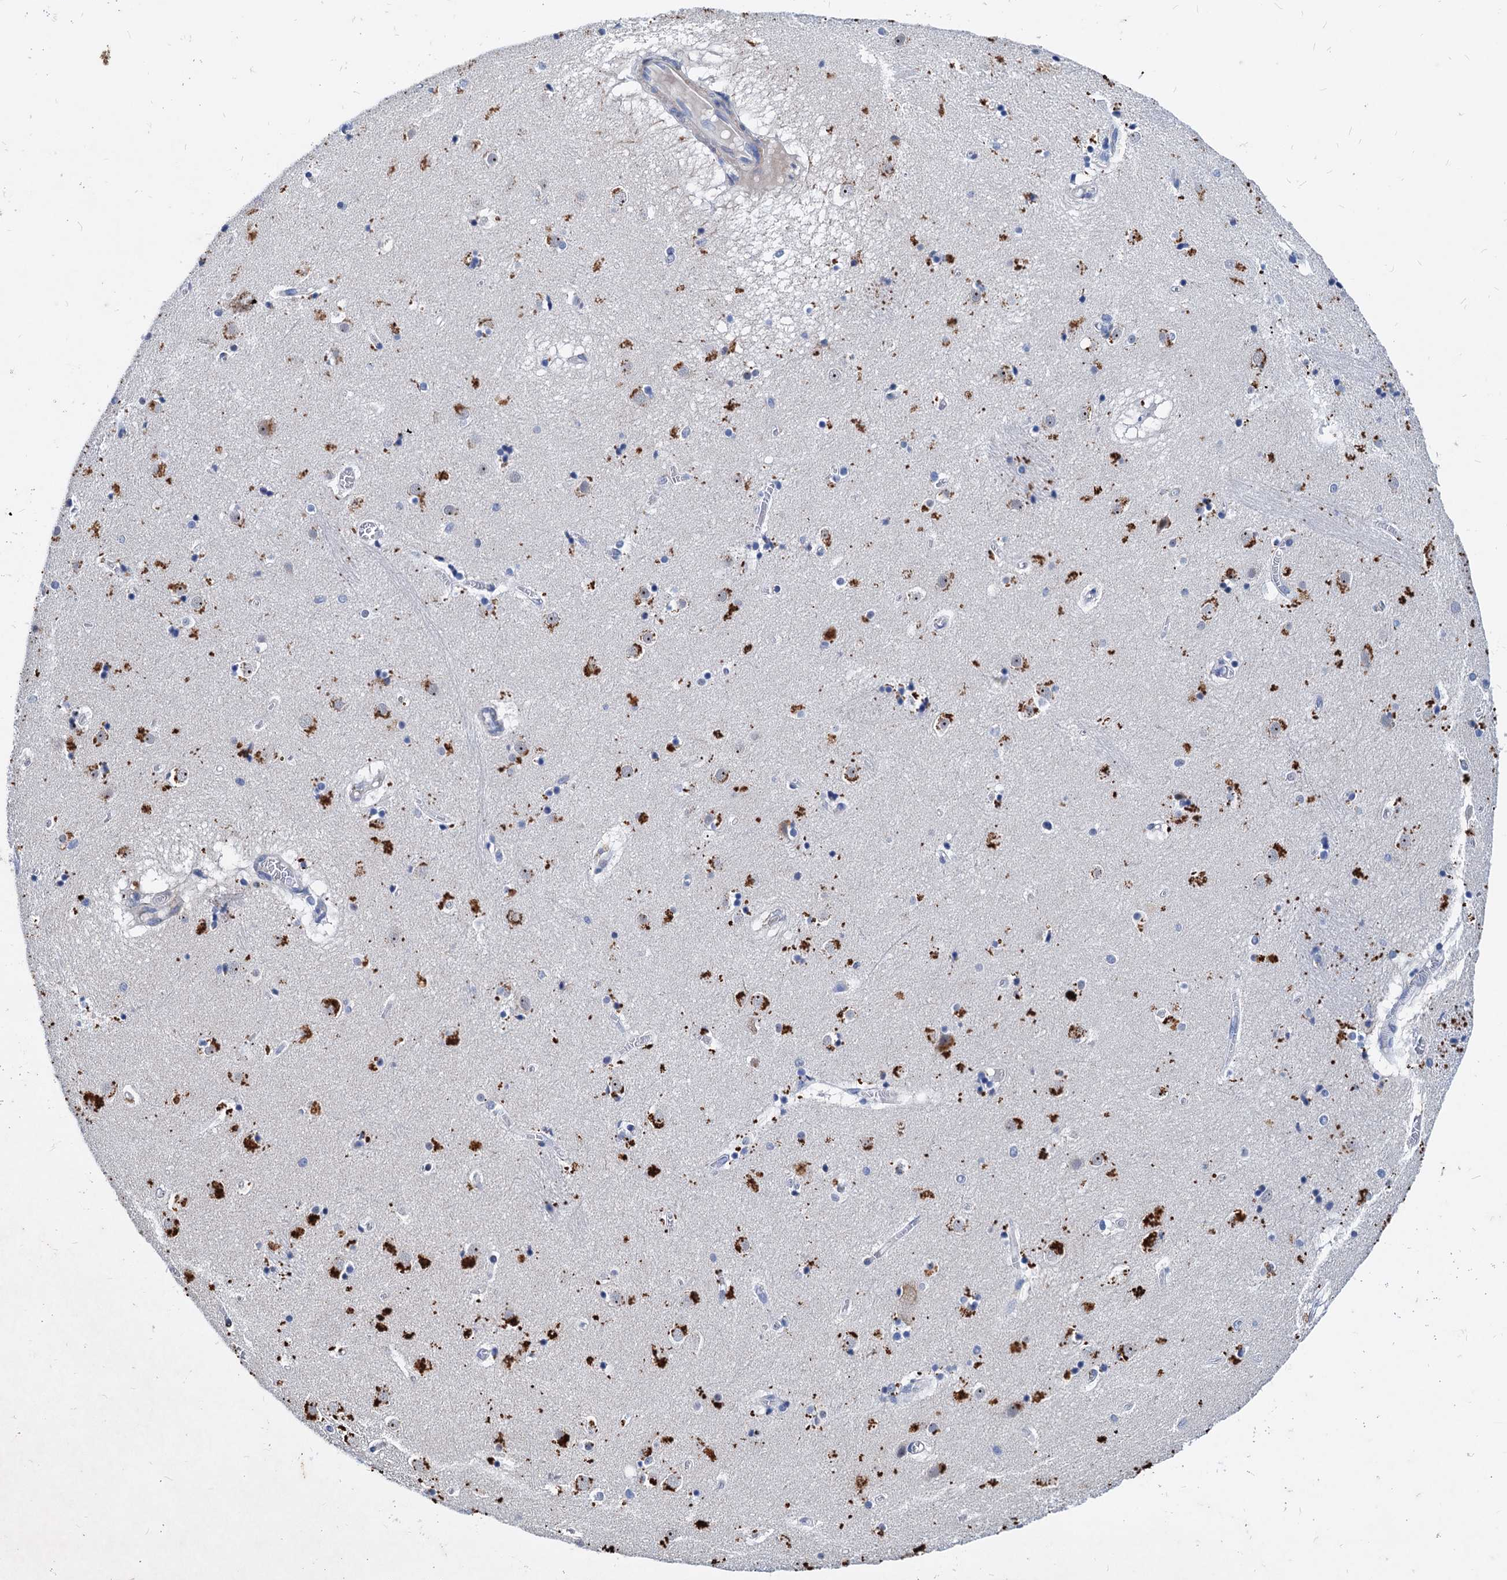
{"staining": {"intensity": "negative", "quantity": "none", "location": "none"}, "tissue": "caudate", "cell_type": "Glial cells", "image_type": "normal", "snomed": [{"axis": "morphology", "description": "Normal tissue, NOS"}, {"axis": "topography", "description": "Lateral ventricle wall"}], "caption": "Photomicrograph shows no significant protein staining in glial cells of benign caudate.", "gene": "HSF2", "patient": {"sex": "male", "age": 70}}